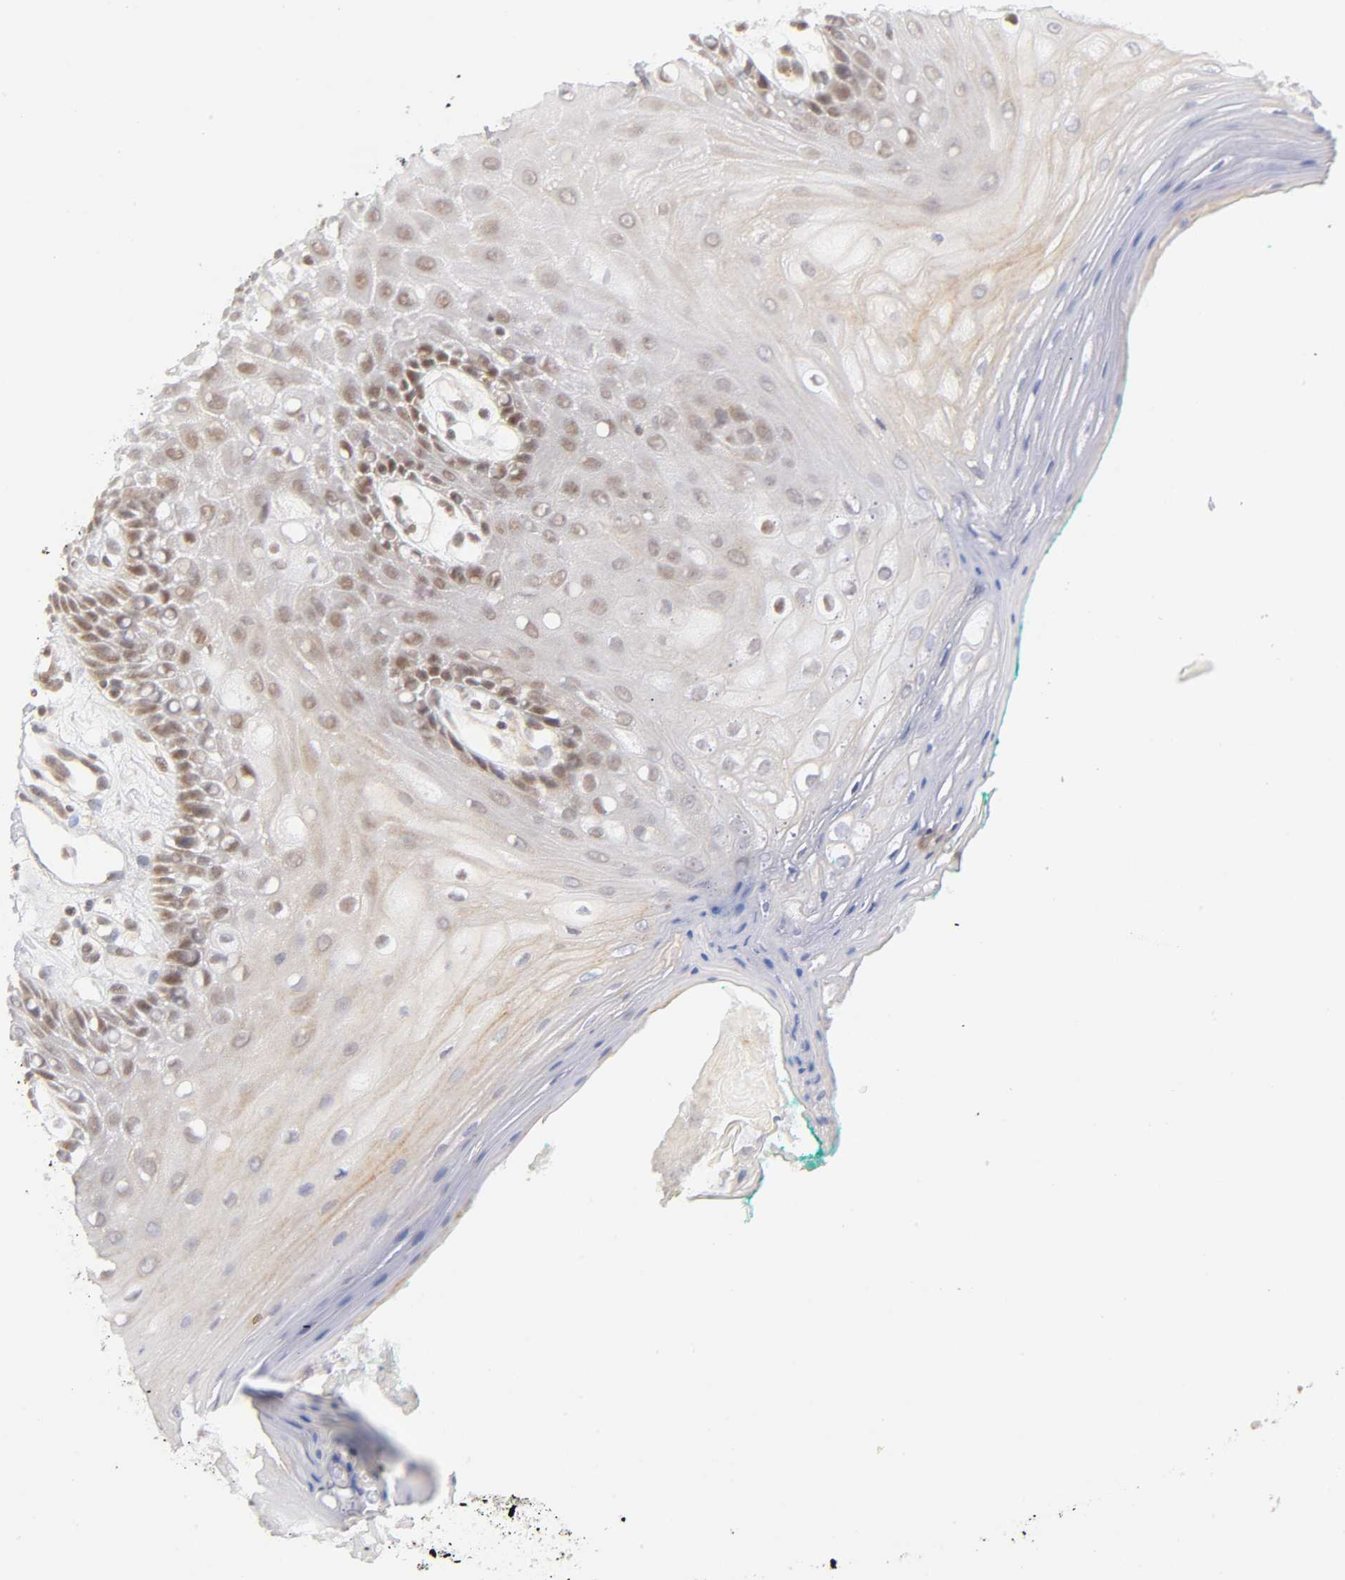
{"staining": {"intensity": "weak", "quantity": "<25%", "location": "cytoplasmic/membranous,nuclear"}, "tissue": "oral mucosa", "cell_type": "Squamous epithelial cells", "image_type": "normal", "snomed": [{"axis": "morphology", "description": "Normal tissue, NOS"}, {"axis": "morphology", "description": "Squamous cell carcinoma, NOS"}, {"axis": "topography", "description": "Skeletal muscle"}, {"axis": "topography", "description": "Oral tissue"}, {"axis": "topography", "description": "Head-Neck"}], "caption": "Squamous epithelial cells show no significant expression in unremarkable oral mucosa. (Immunohistochemistry, brightfield microscopy, high magnification).", "gene": "TAF10", "patient": {"sex": "female", "age": 84}}